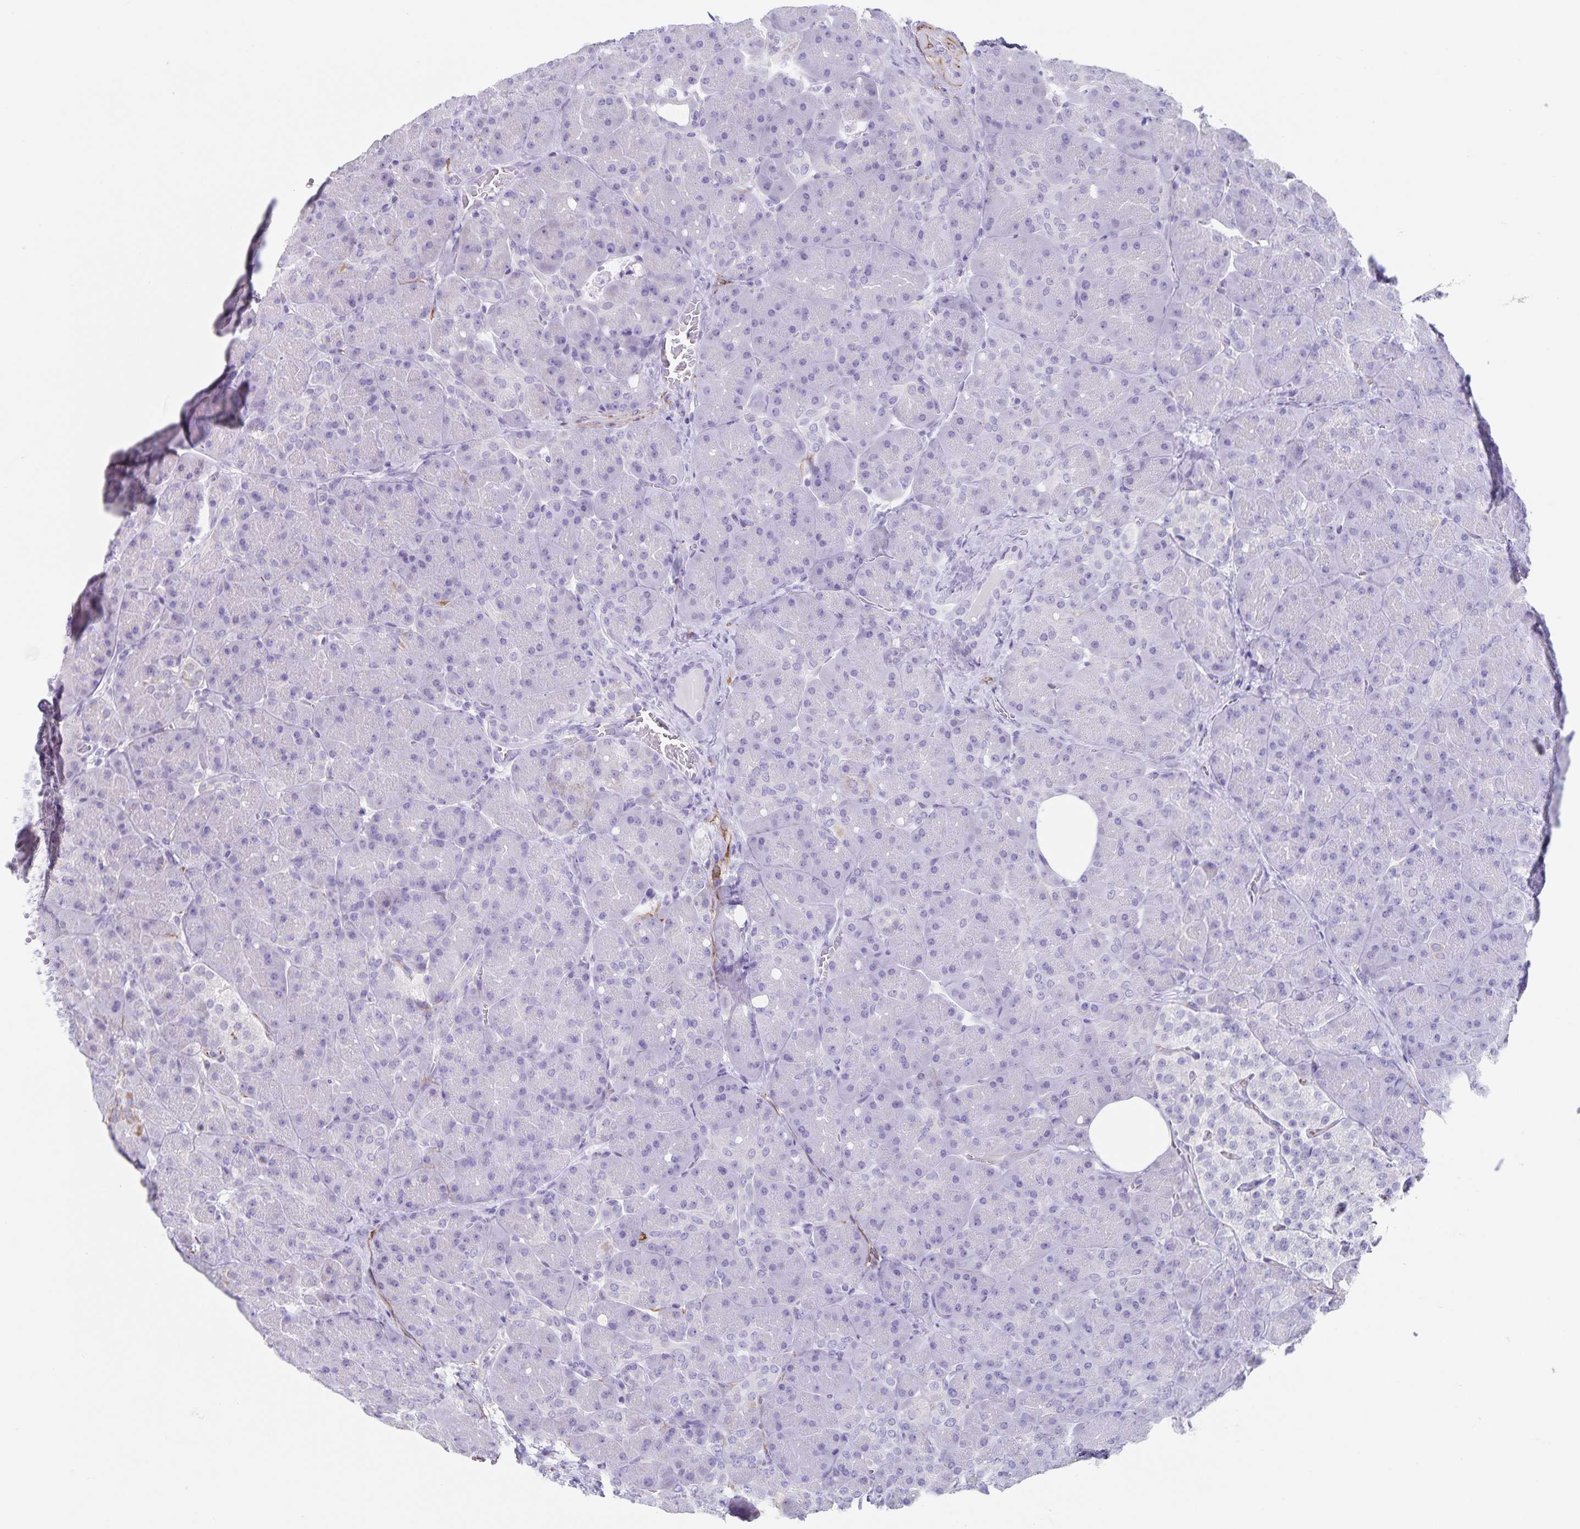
{"staining": {"intensity": "negative", "quantity": "none", "location": "none"}, "tissue": "pancreas", "cell_type": "Exocrine glandular cells", "image_type": "normal", "snomed": [{"axis": "morphology", "description": "Normal tissue, NOS"}, {"axis": "topography", "description": "Pancreas"}], "caption": "IHC micrograph of normal pancreas stained for a protein (brown), which exhibits no staining in exocrine glandular cells. (DAB immunohistochemistry, high magnification).", "gene": "SYNM", "patient": {"sex": "male", "age": 55}}